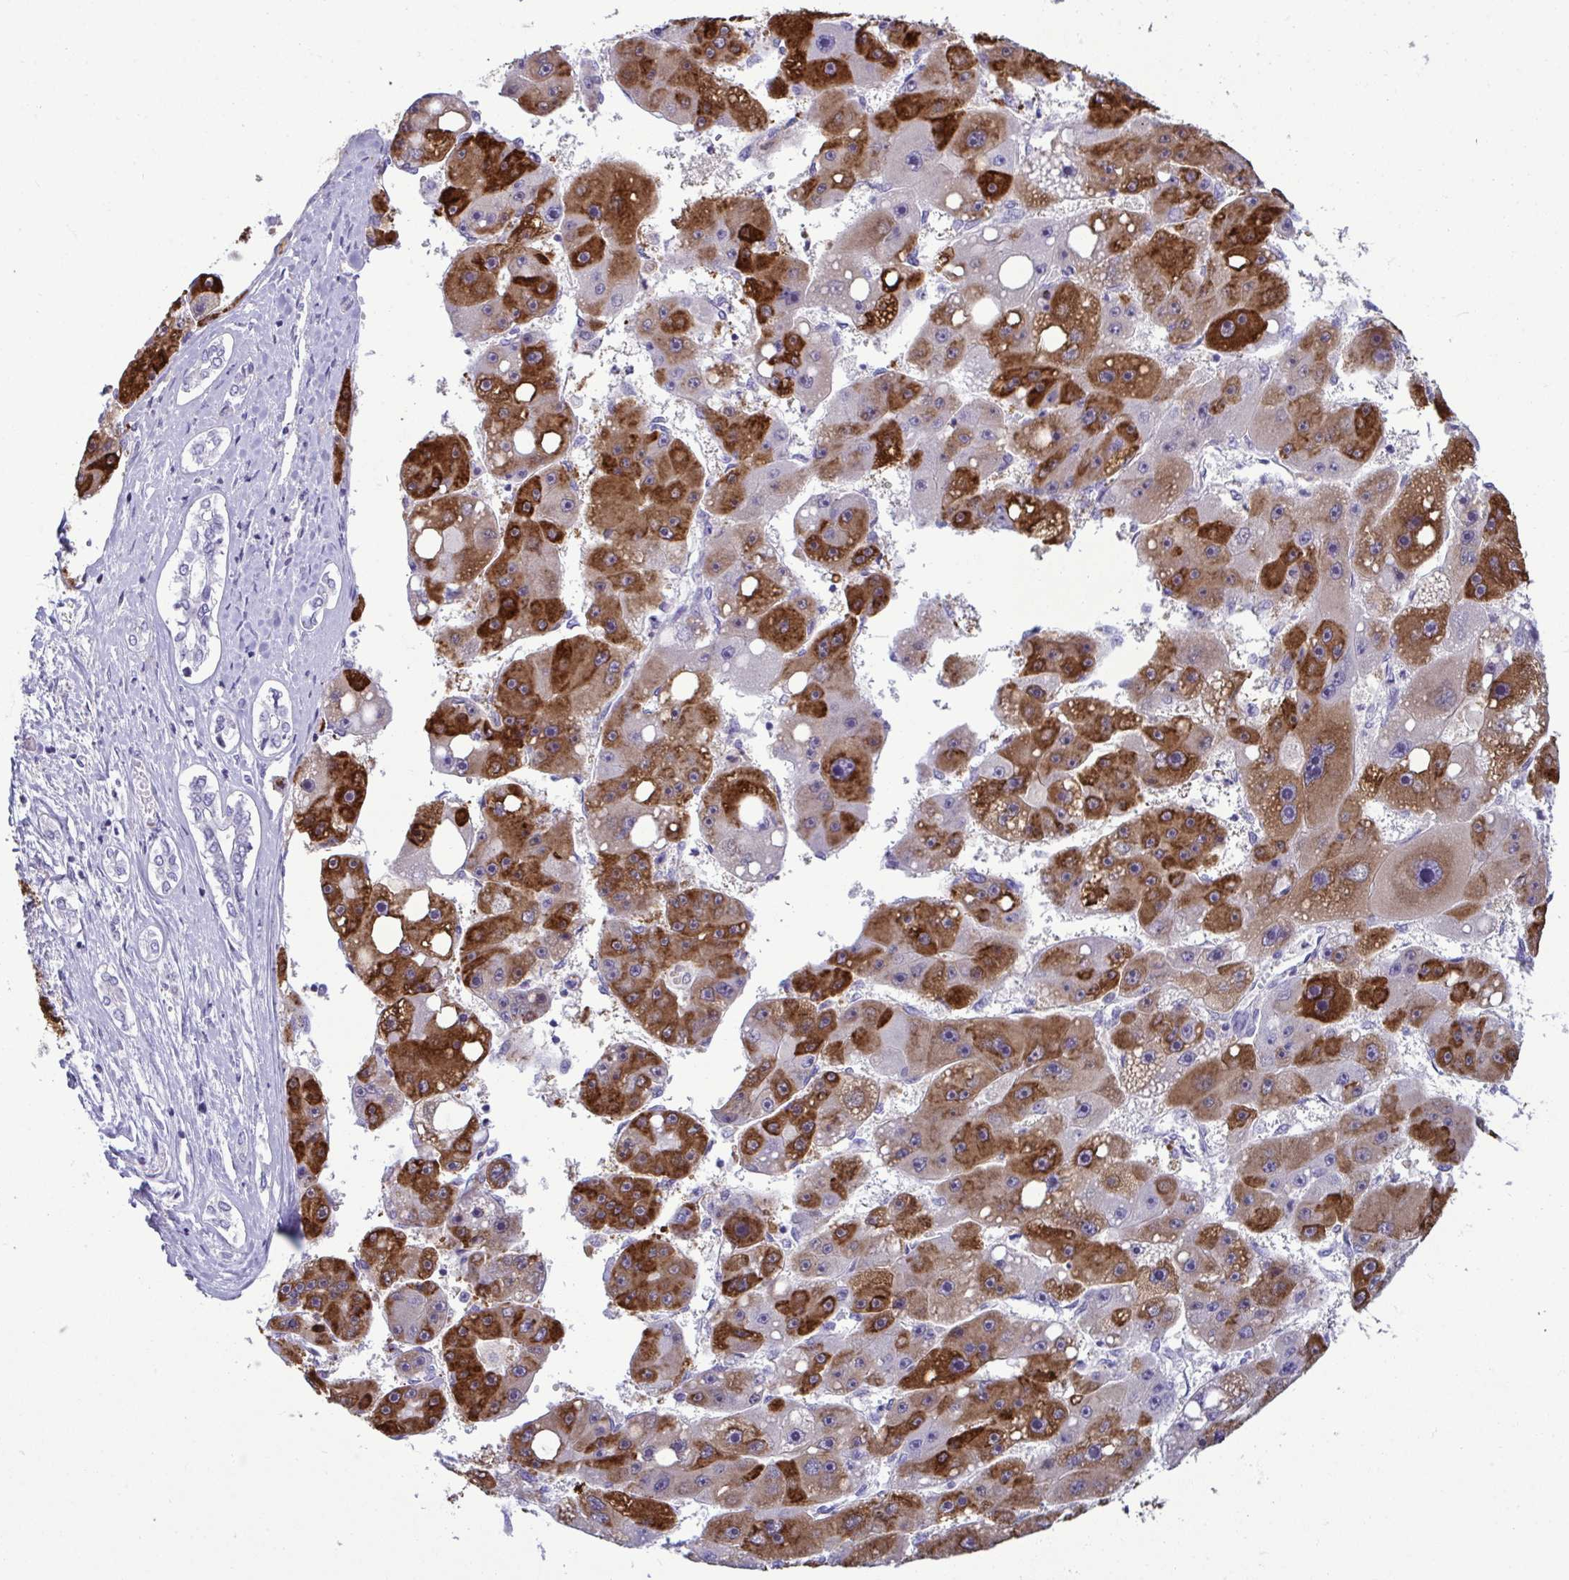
{"staining": {"intensity": "strong", "quantity": ">75%", "location": "cytoplasmic/membranous"}, "tissue": "liver cancer", "cell_type": "Tumor cells", "image_type": "cancer", "snomed": [{"axis": "morphology", "description": "Carcinoma, Hepatocellular, NOS"}, {"axis": "topography", "description": "Liver"}], "caption": "Protein expression analysis of liver cancer reveals strong cytoplasmic/membranous positivity in approximately >75% of tumor cells.", "gene": "RGPD5", "patient": {"sex": "female", "age": 61}}